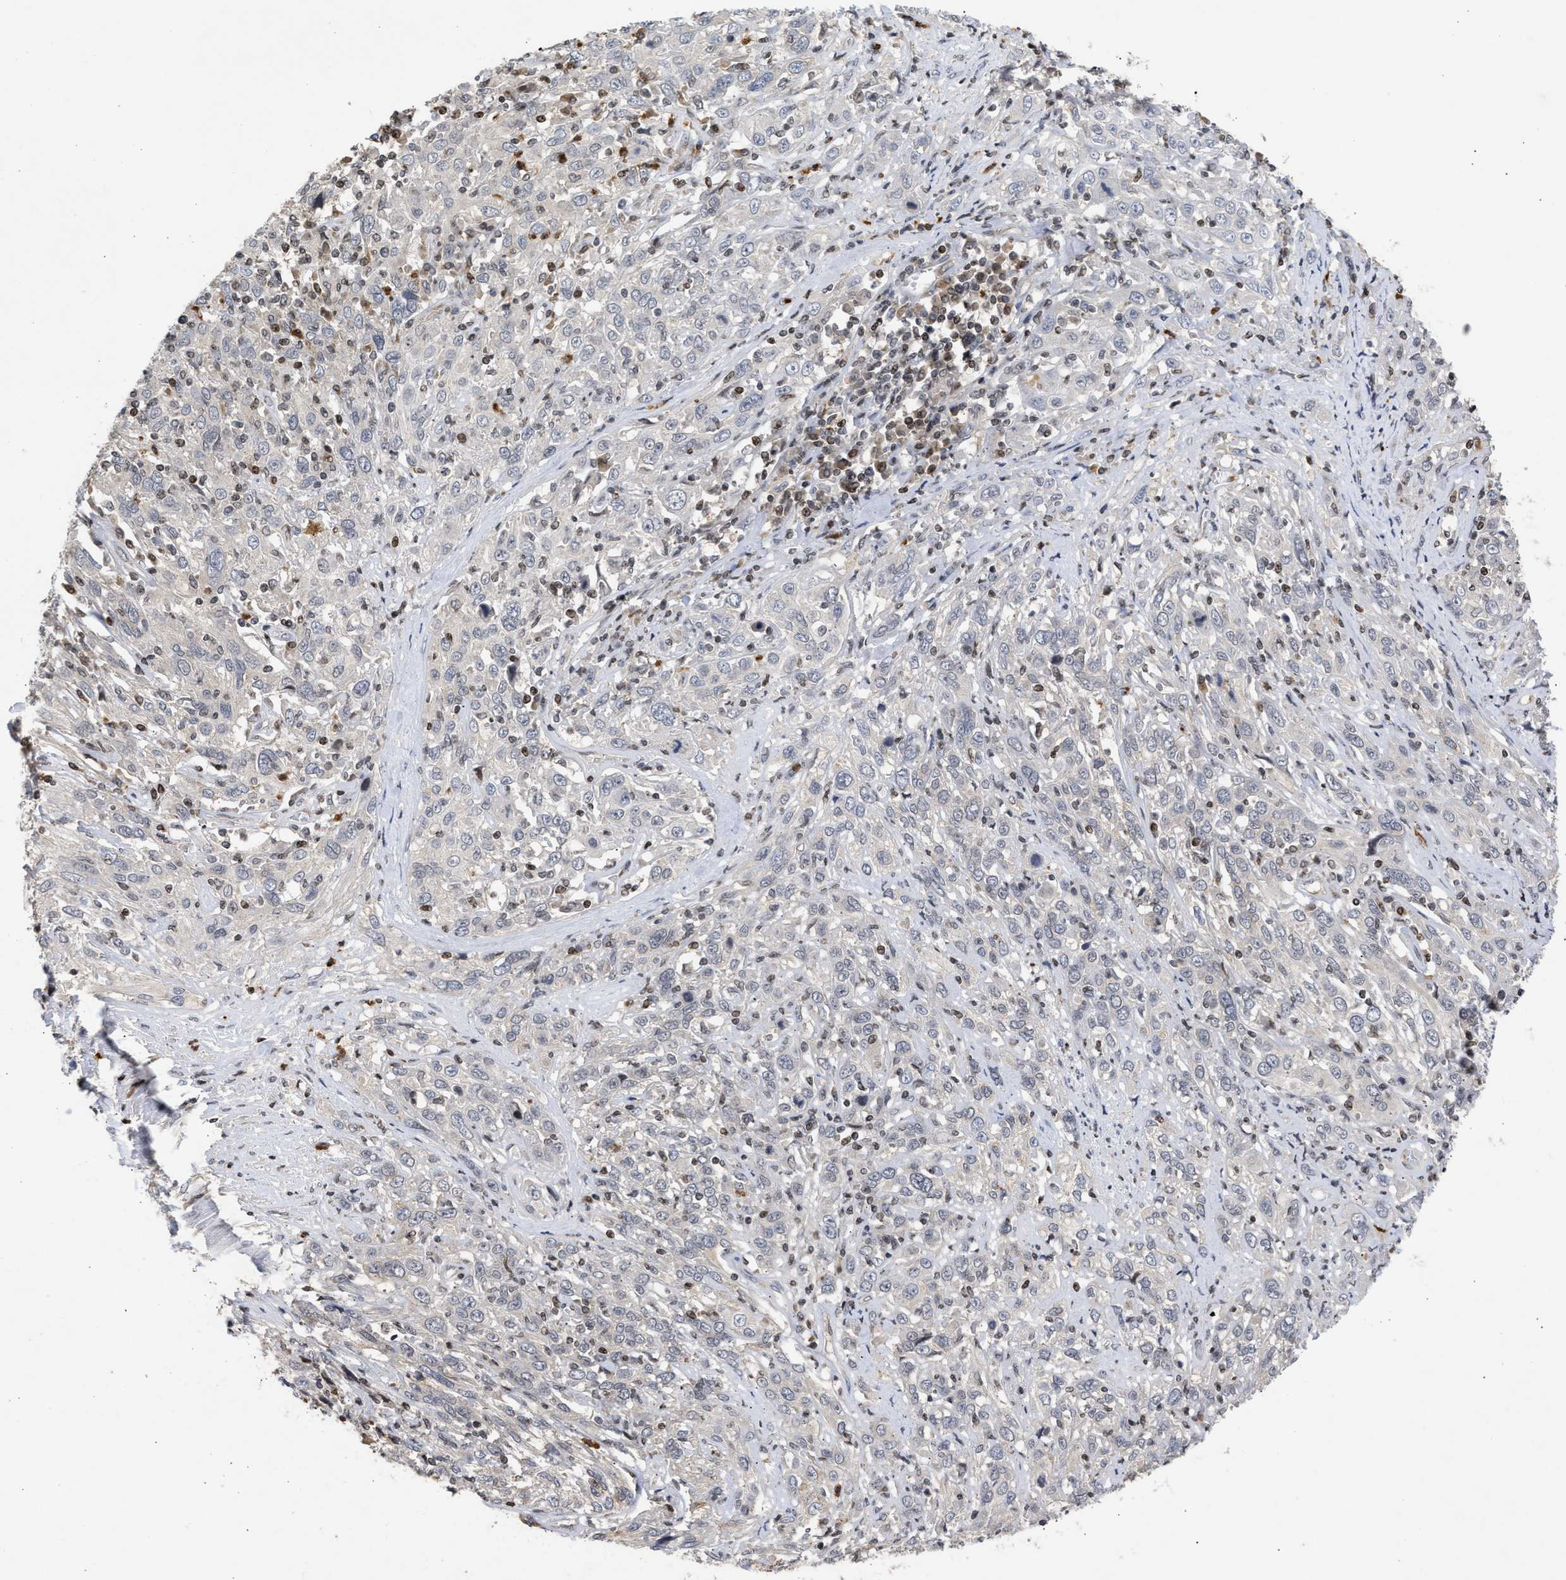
{"staining": {"intensity": "negative", "quantity": "none", "location": "none"}, "tissue": "cervical cancer", "cell_type": "Tumor cells", "image_type": "cancer", "snomed": [{"axis": "morphology", "description": "Squamous cell carcinoma, NOS"}, {"axis": "topography", "description": "Cervix"}], "caption": "High power microscopy photomicrograph of an immunohistochemistry photomicrograph of cervical cancer, revealing no significant positivity in tumor cells. (DAB (3,3'-diaminobenzidine) immunohistochemistry (IHC) visualized using brightfield microscopy, high magnification).", "gene": "ENSG00000142539", "patient": {"sex": "female", "age": 46}}